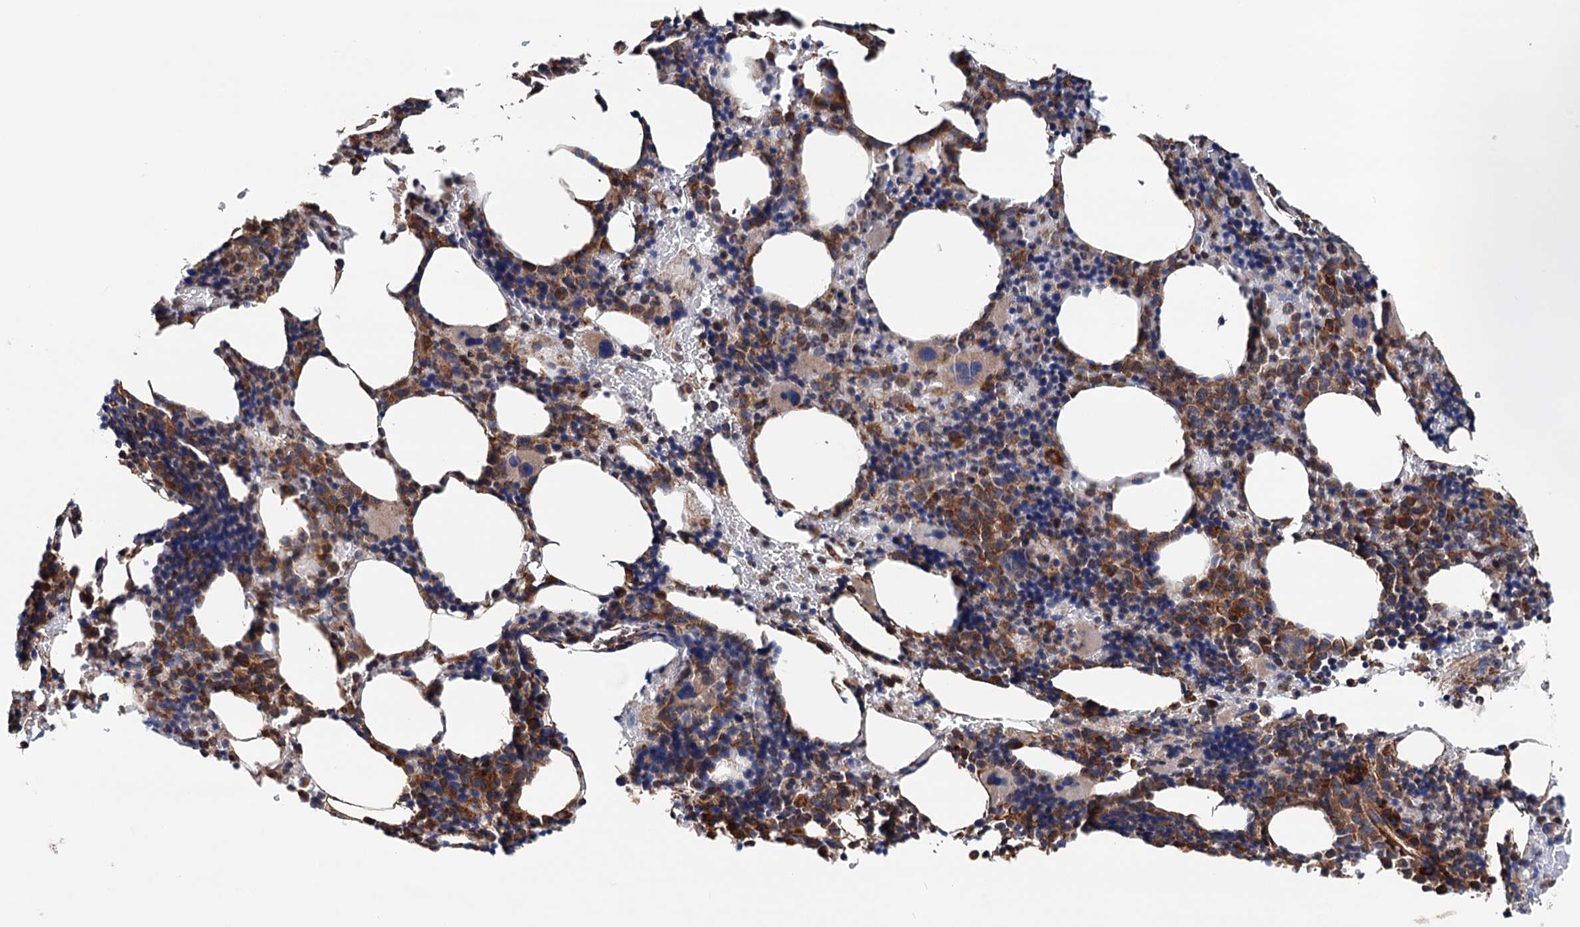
{"staining": {"intensity": "moderate", "quantity": "25%-75%", "location": "cytoplasmic/membranous"}, "tissue": "bone marrow", "cell_type": "Hematopoietic cells", "image_type": "normal", "snomed": [{"axis": "morphology", "description": "Normal tissue, NOS"}, {"axis": "topography", "description": "Bone marrow"}], "caption": "Moderate cytoplasmic/membranous protein positivity is present in approximately 25%-75% of hematopoietic cells in bone marrow. Using DAB (3,3'-diaminobenzidine) (brown) and hematoxylin (blue) stains, captured at high magnification using brightfield microscopy.", "gene": "ERP29", "patient": {"sex": "male", "age": 62}}